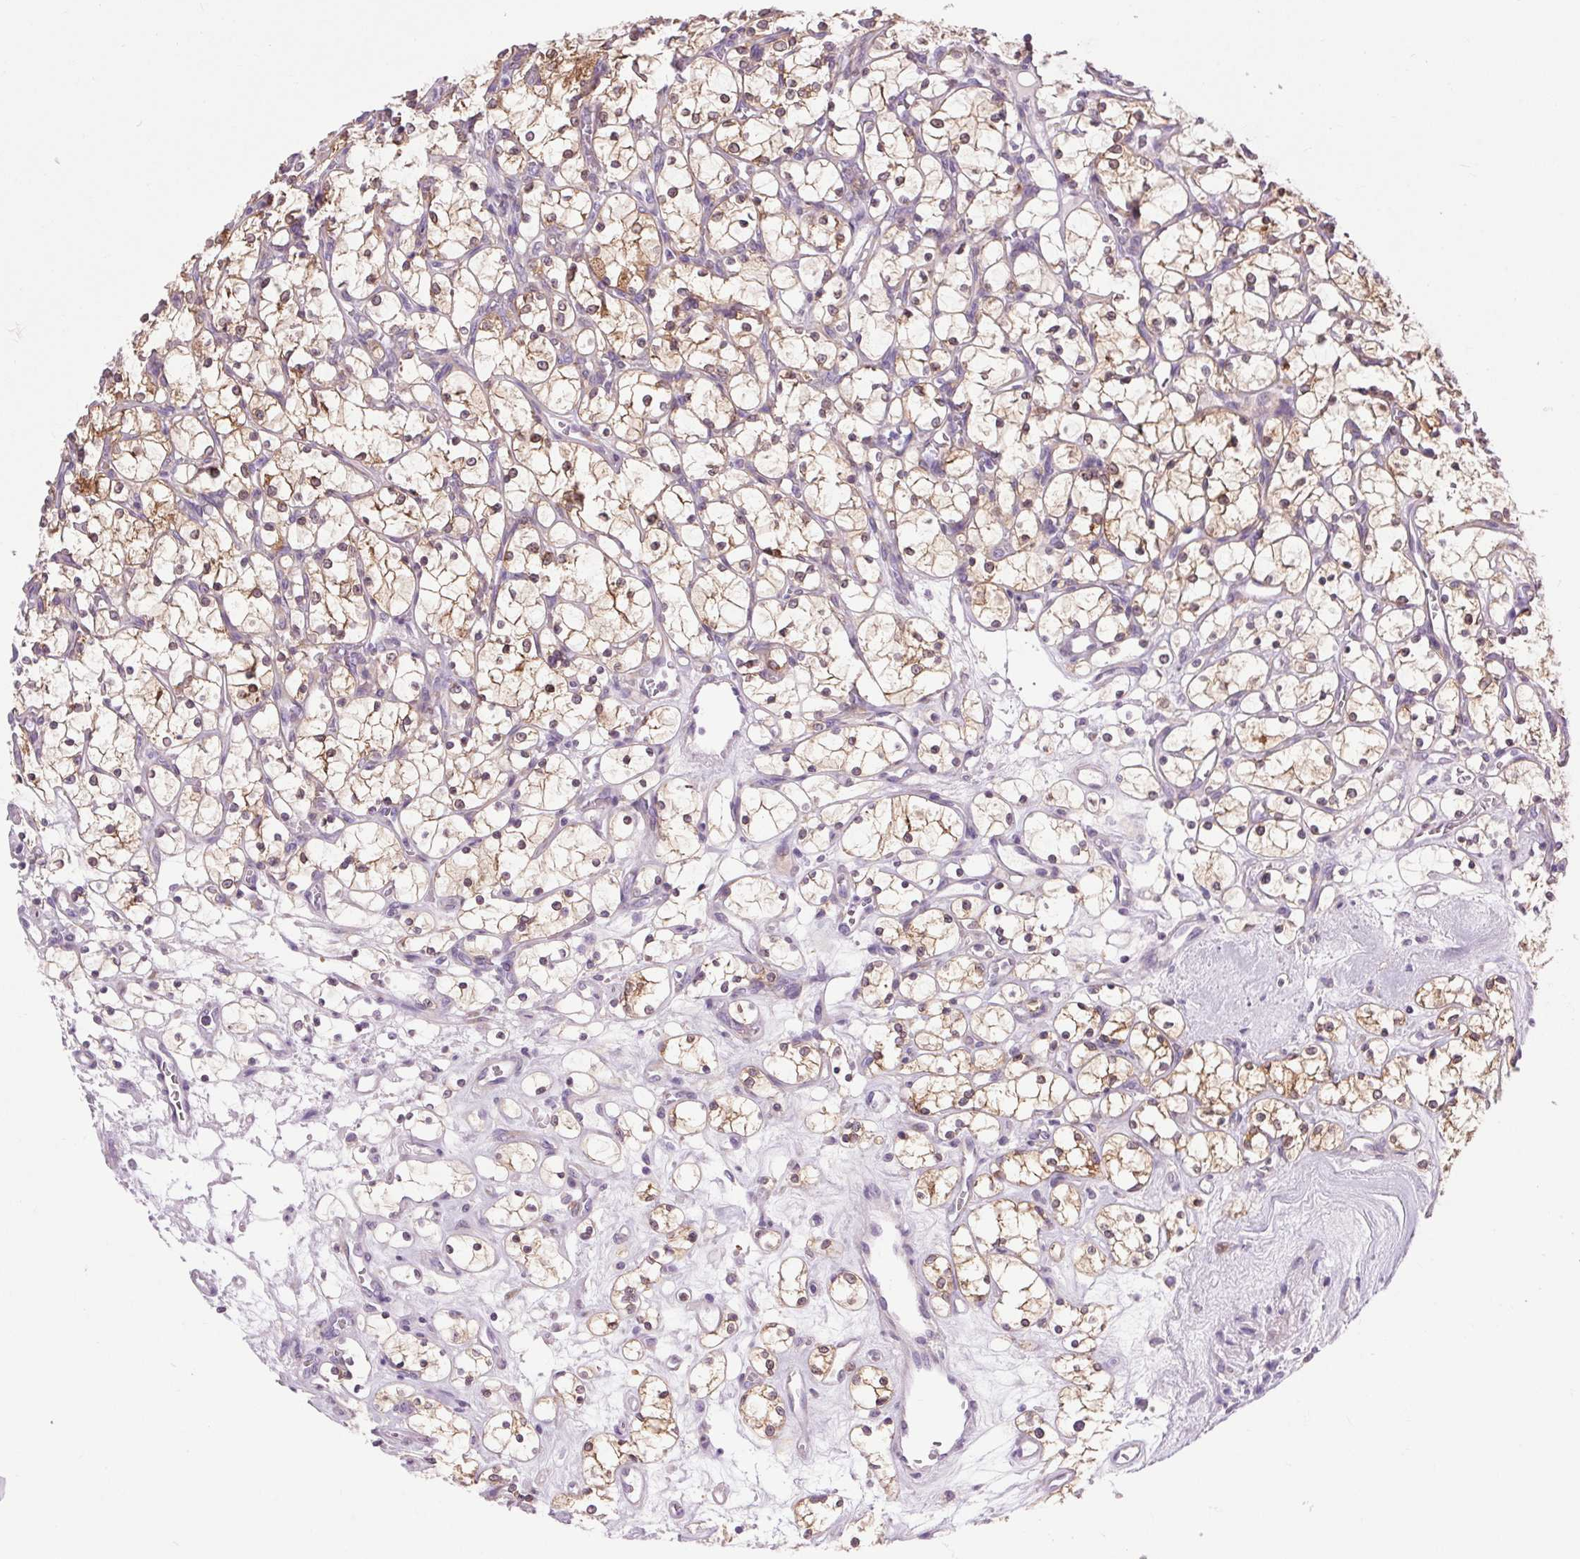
{"staining": {"intensity": "moderate", "quantity": "25%-75%", "location": "cytoplasmic/membranous"}, "tissue": "renal cancer", "cell_type": "Tumor cells", "image_type": "cancer", "snomed": [{"axis": "morphology", "description": "Adenocarcinoma, NOS"}, {"axis": "topography", "description": "Kidney"}], "caption": "Brown immunohistochemical staining in renal cancer displays moderate cytoplasmic/membranous positivity in about 25%-75% of tumor cells.", "gene": "SOWAHC", "patient": {"sex": "female", "age": 69}}